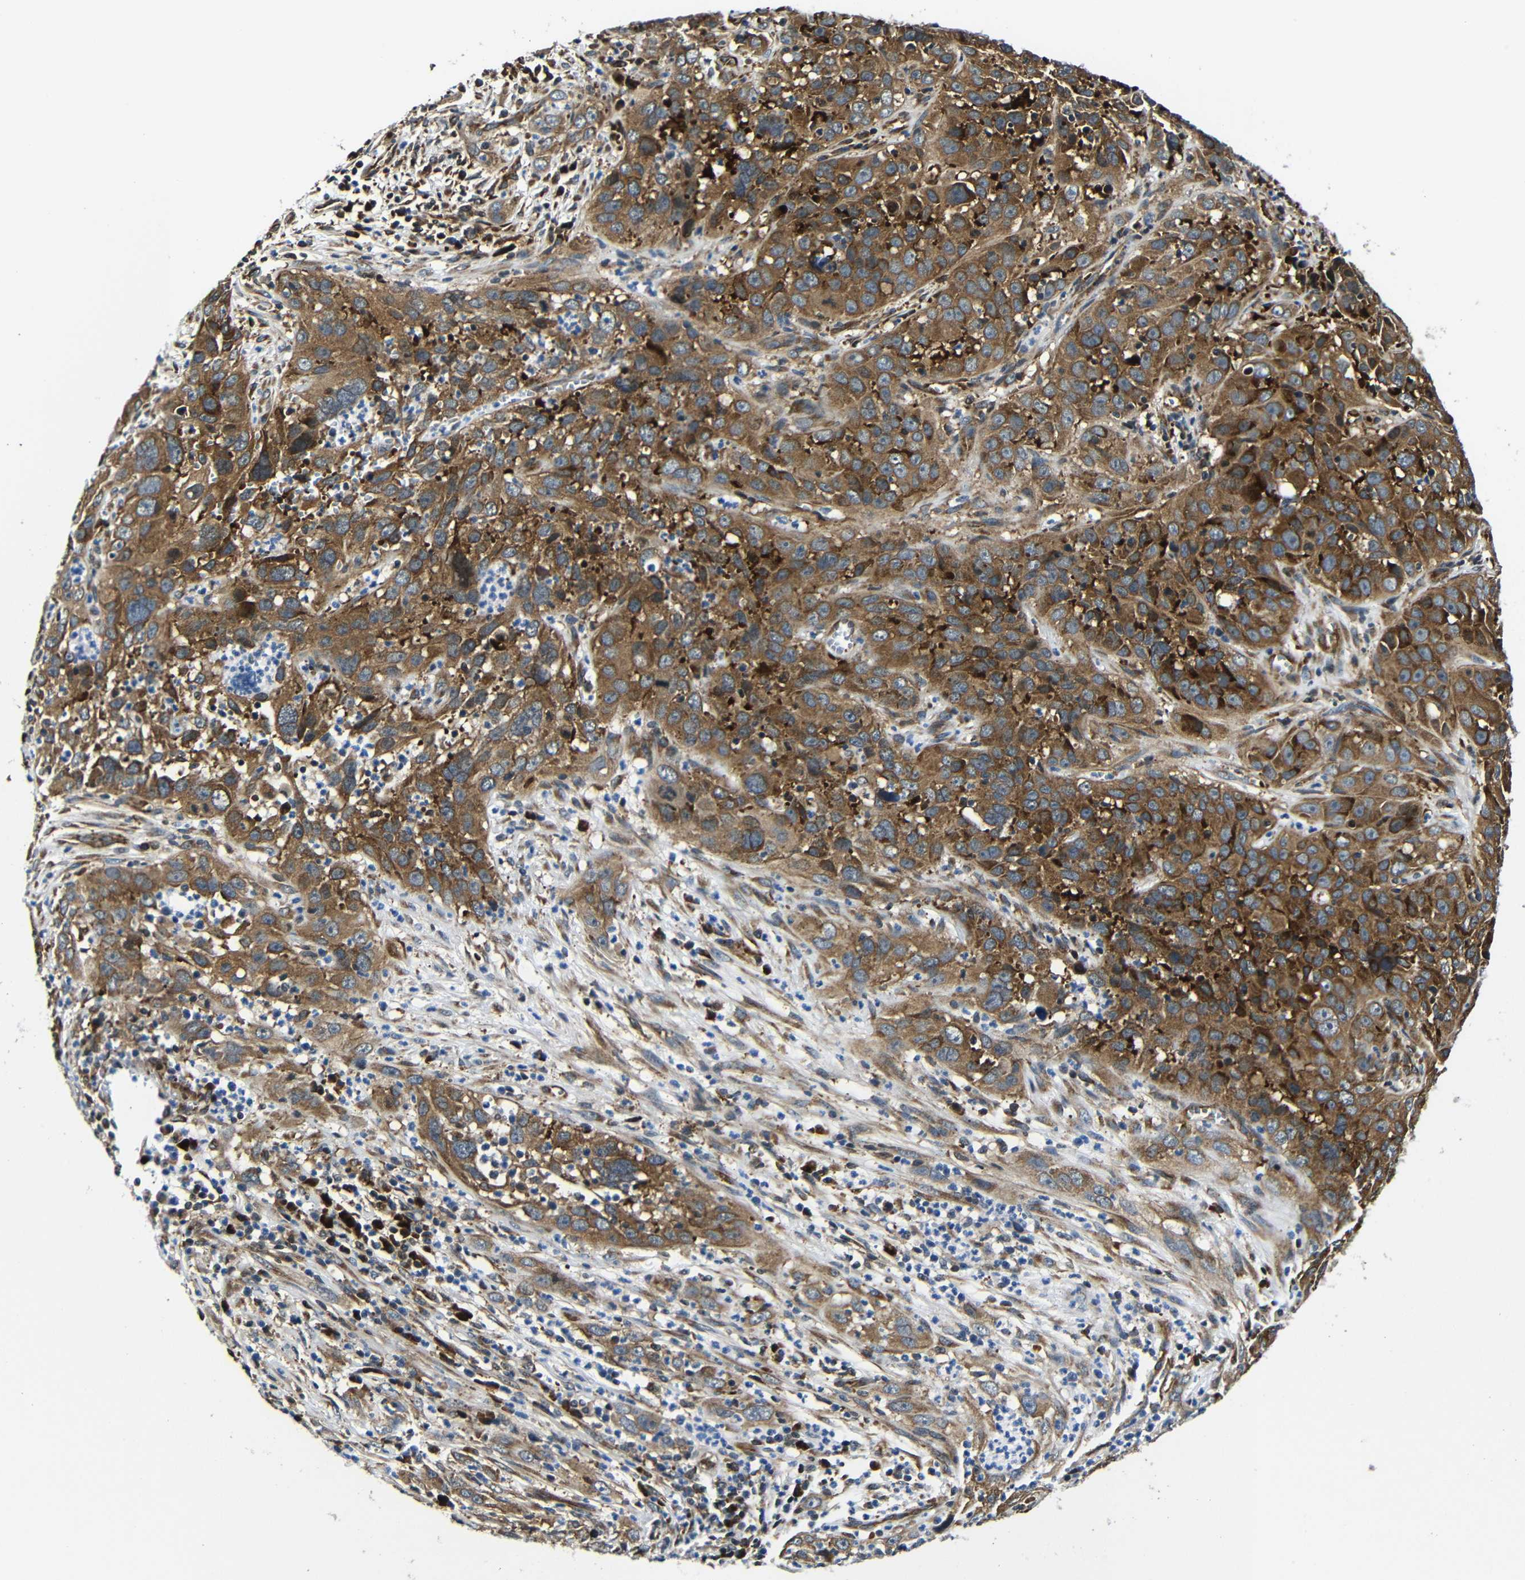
{"staining": {"intensity": "moderate", "quantity": ">75%", "location": "cytoplasmic/membranous"}, "tissue": "cervical cancer", "cell_type": "Tumor cells", "image_type": "cancer", "snomed": [{"axis": "morphology", "description": "Squamous cell carcinoma, NOS"}, {"axis": "topography", "description": "Cervix"}], "caption": "Protein analysis of squamous cell carcinoma (cervical) tissue shows moderate cytoplasmic/membranous expression in approximately >75% of tumor cells.", "gene": "ABCE1", "patient": {"sex": "female", "age": 32}}